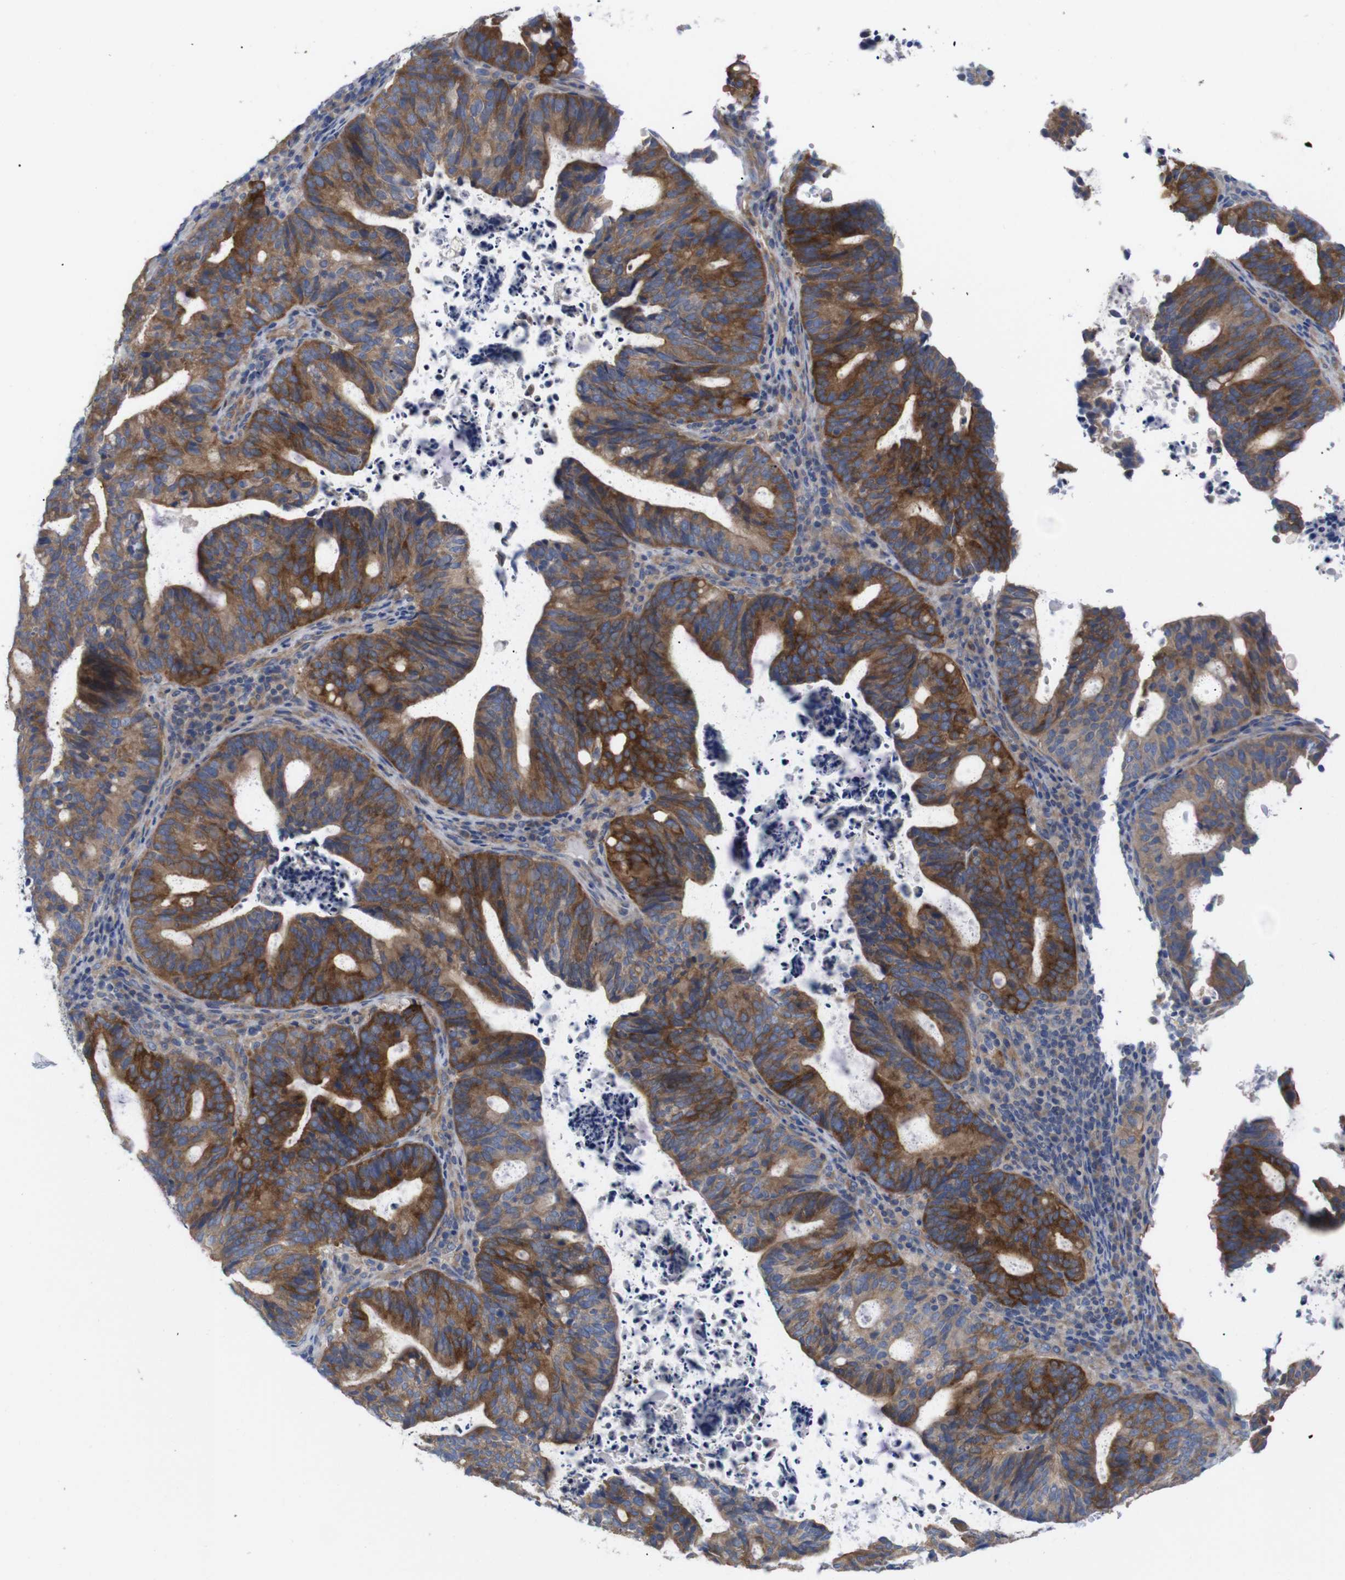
{"staining": {"intensity": "strong", "quantity": ">75%", "location": "cytoplasmic/membranous"}, "tissue": "endometrial cancer", "cell_type": "Tumor cells", "image_type": "cancer", "snomed": [{"axis": "morphology", "description": "Adenocarcinoma, NOS"}, {"axis": "topography", "description": "Uterus"}], "caption": "An image showing strong cytoplasmic/membranous staining in approximately >75% of tumor cells in endometrial adenocarcinoma, as visualized by brown immunohistochemical staining.", "gene": "USH1C", "patient": {"sex": "female", "age": 83}}